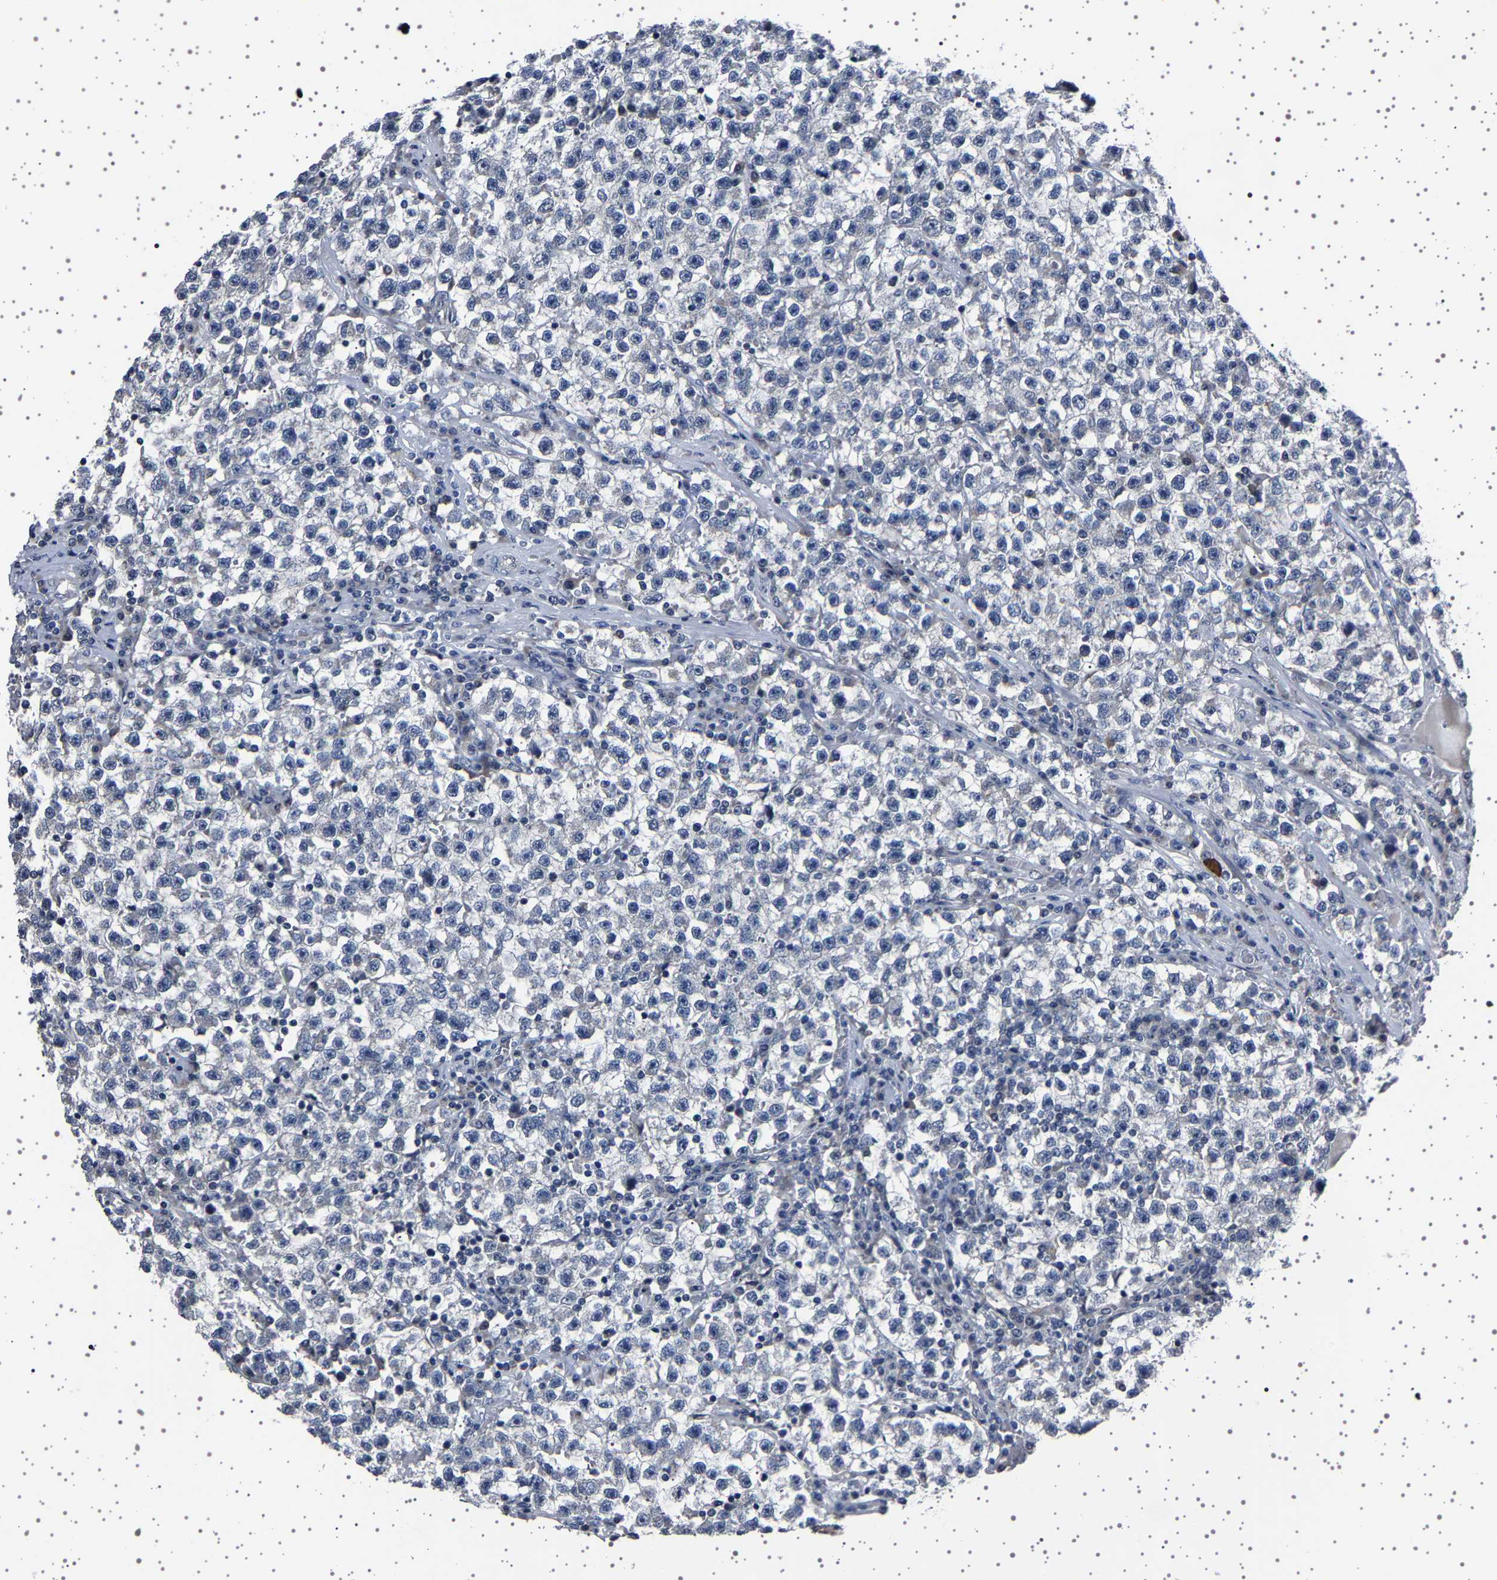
{"staining": {"intensity": "negative", "quantity": "none", "location": "none"}, "tissue": "testis cancer", "cell_type": "Tumor cells", "image_type": "cancer", "snomed": [{"axis": "morphology", "description": "Seminoma, NOS"}, {"axis": "topography", "description": "Testis"}], "caption": "DAB (3,3'-diaminobenzidine) immunohistochemical staining of seminoma (testis) displays no significant positivity in tumor cells. Nuclei are stained in blue.", "gene": "IL10RB", "patient": {"sex": "male", "age": 22}}